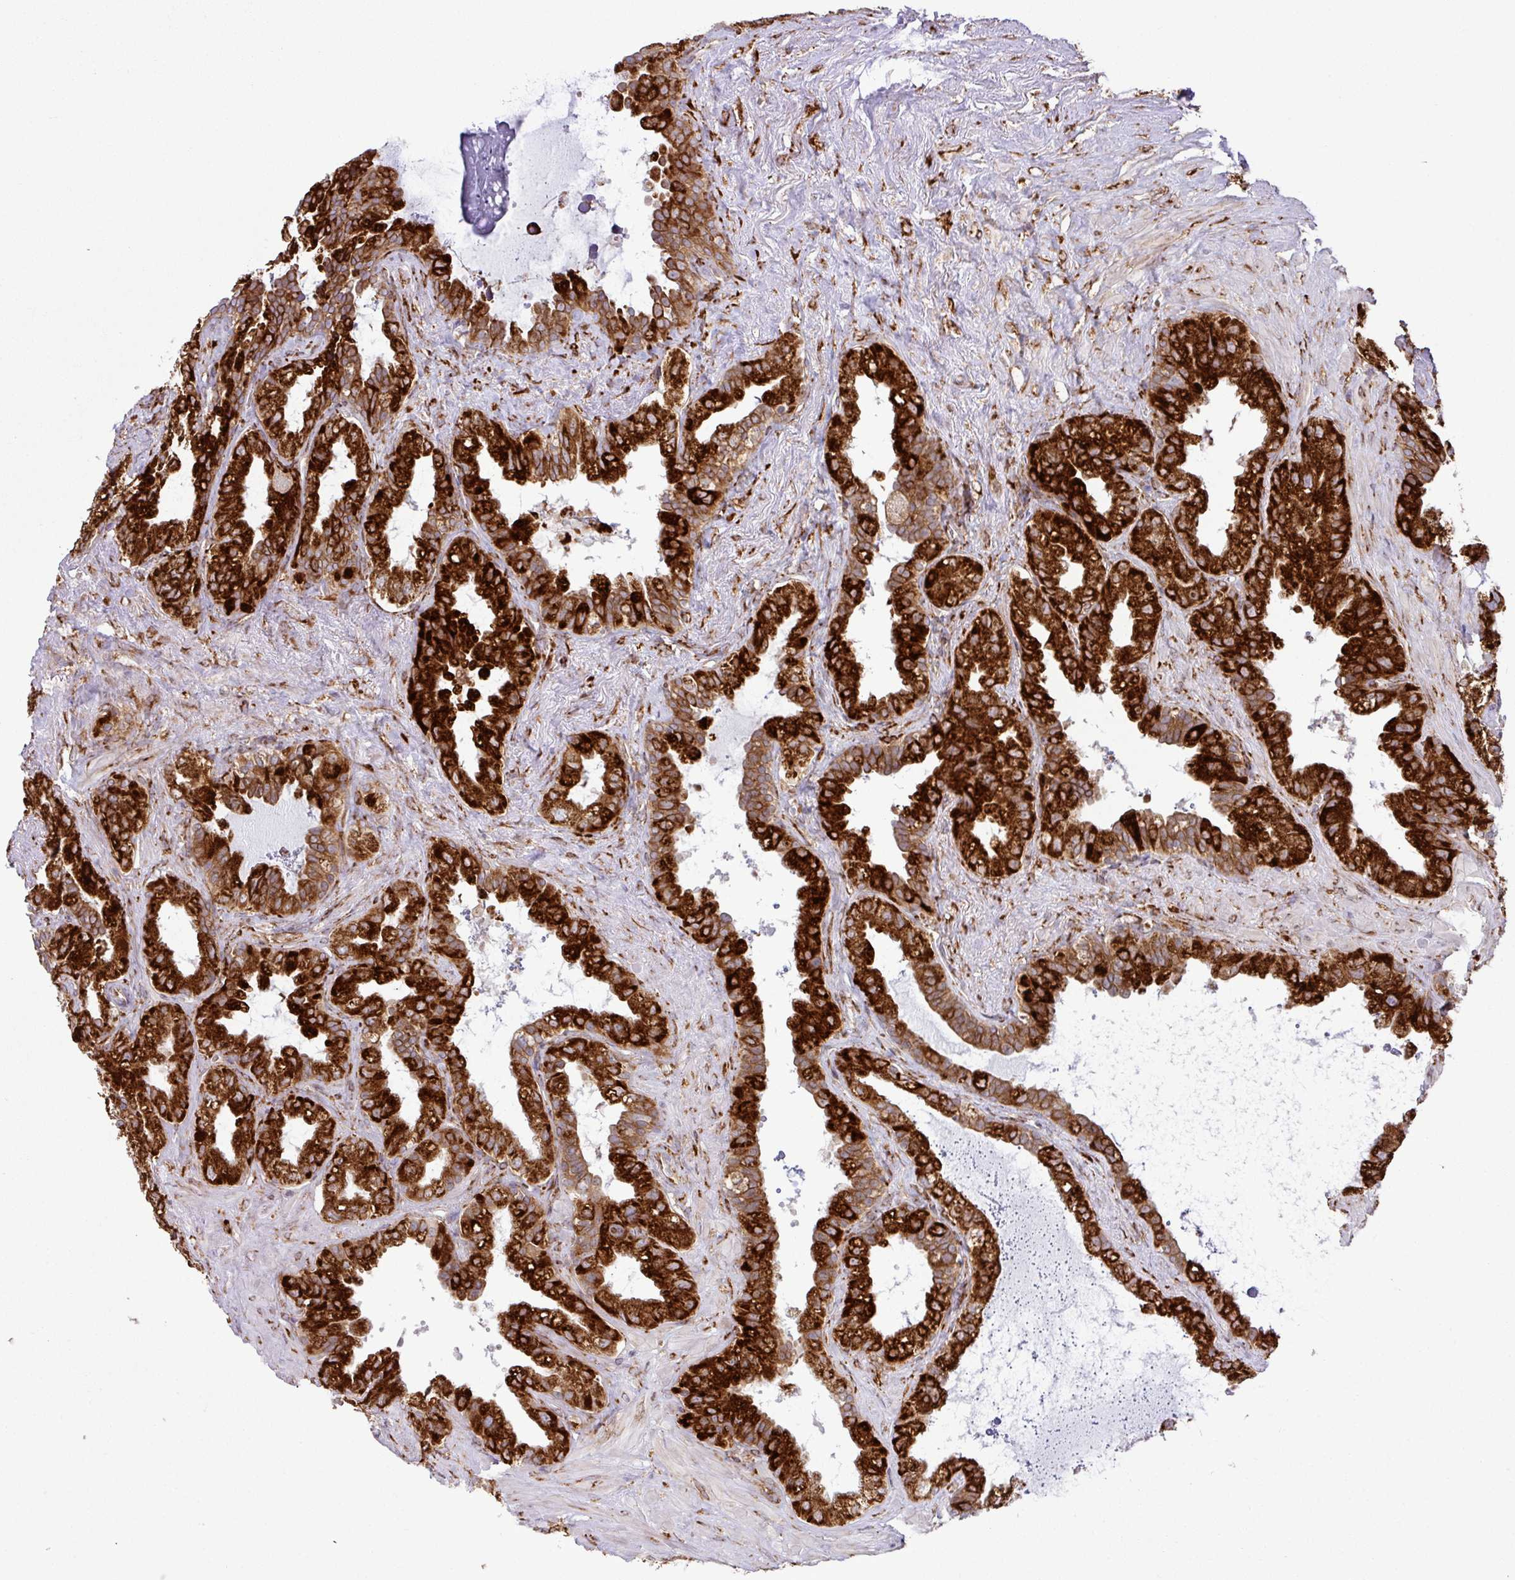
{"staining": {"intensity": "strong", "quantity": ">75%", "location": "cytoplasmic/membranous"}, "tissue": "seminal vesicle", "cell_type": "Glandular cells", "image_type": "normal", "snomed": [{"axis": "morphology", "description": "Normal tissue, NOS"}, {"axis": "topography", "description": "Seminal veicle"}, {"axis": "topography", "description": "Peripheral nerve tissue"}], "caption": "Immunohistochemistry (IHC) micrograph of benign human seminal vesicle stained for a protein (brown), which displays high levels of strong cytoplasmic/membranous positivity in about >75% of glandular cells.", "gene": "SLC39A7", "patient": {"sex": "male", "age": 76}}